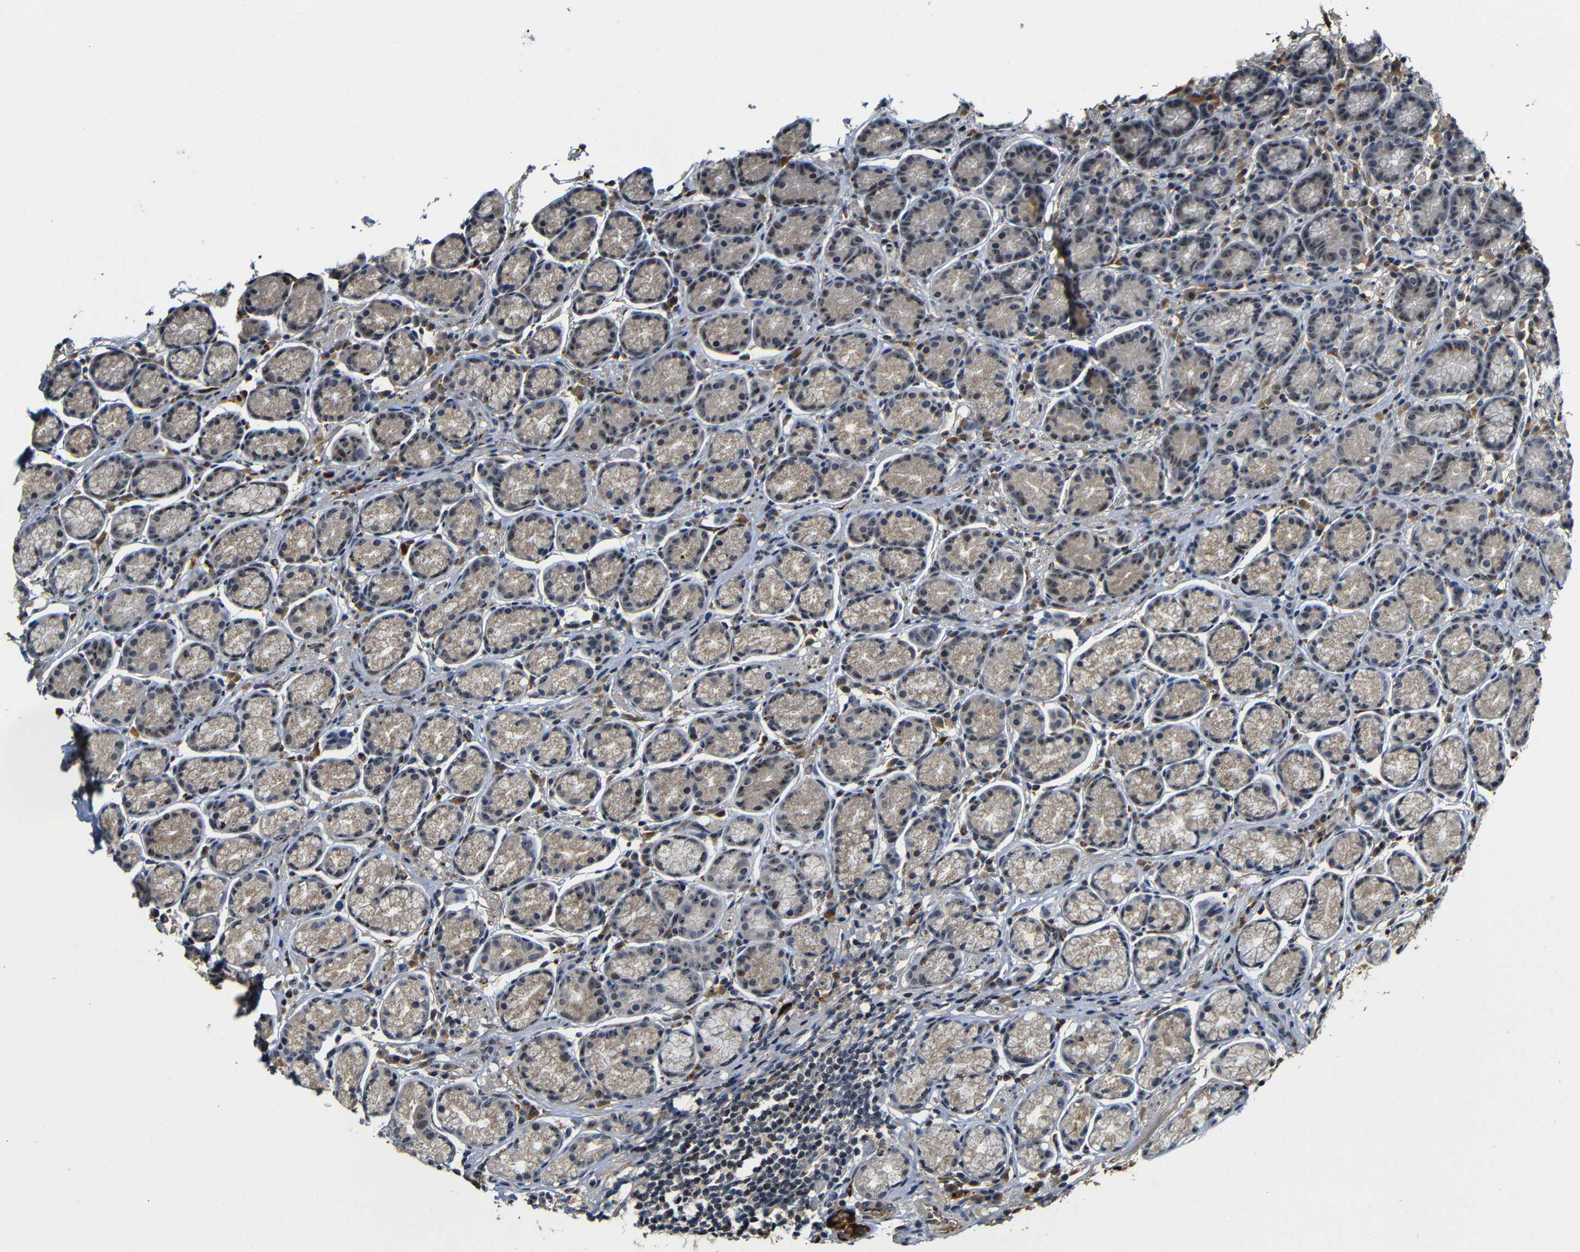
{"staining": {"intensity": "moderate", "quantity": "25%-75%", "location": "nuclear"}, "tissue": "stomach", "cell_type": "Glandular cells", "image_type": "normal", "snomed": [{"axis": "morphology", "description": "Normal tissue, NOS"}, {"axis": "topography", "description": "Stomach, lower"}], "caption": "Normal stomach displays moderate nuclear expression in approximately 25%-75% of glandular cells, visualized by immunohistochemistry. (Brightfield microscopy of DAB IHC at high magnification).", "gene": "MYC", "patient": {"sex": "male", "age": 52}}